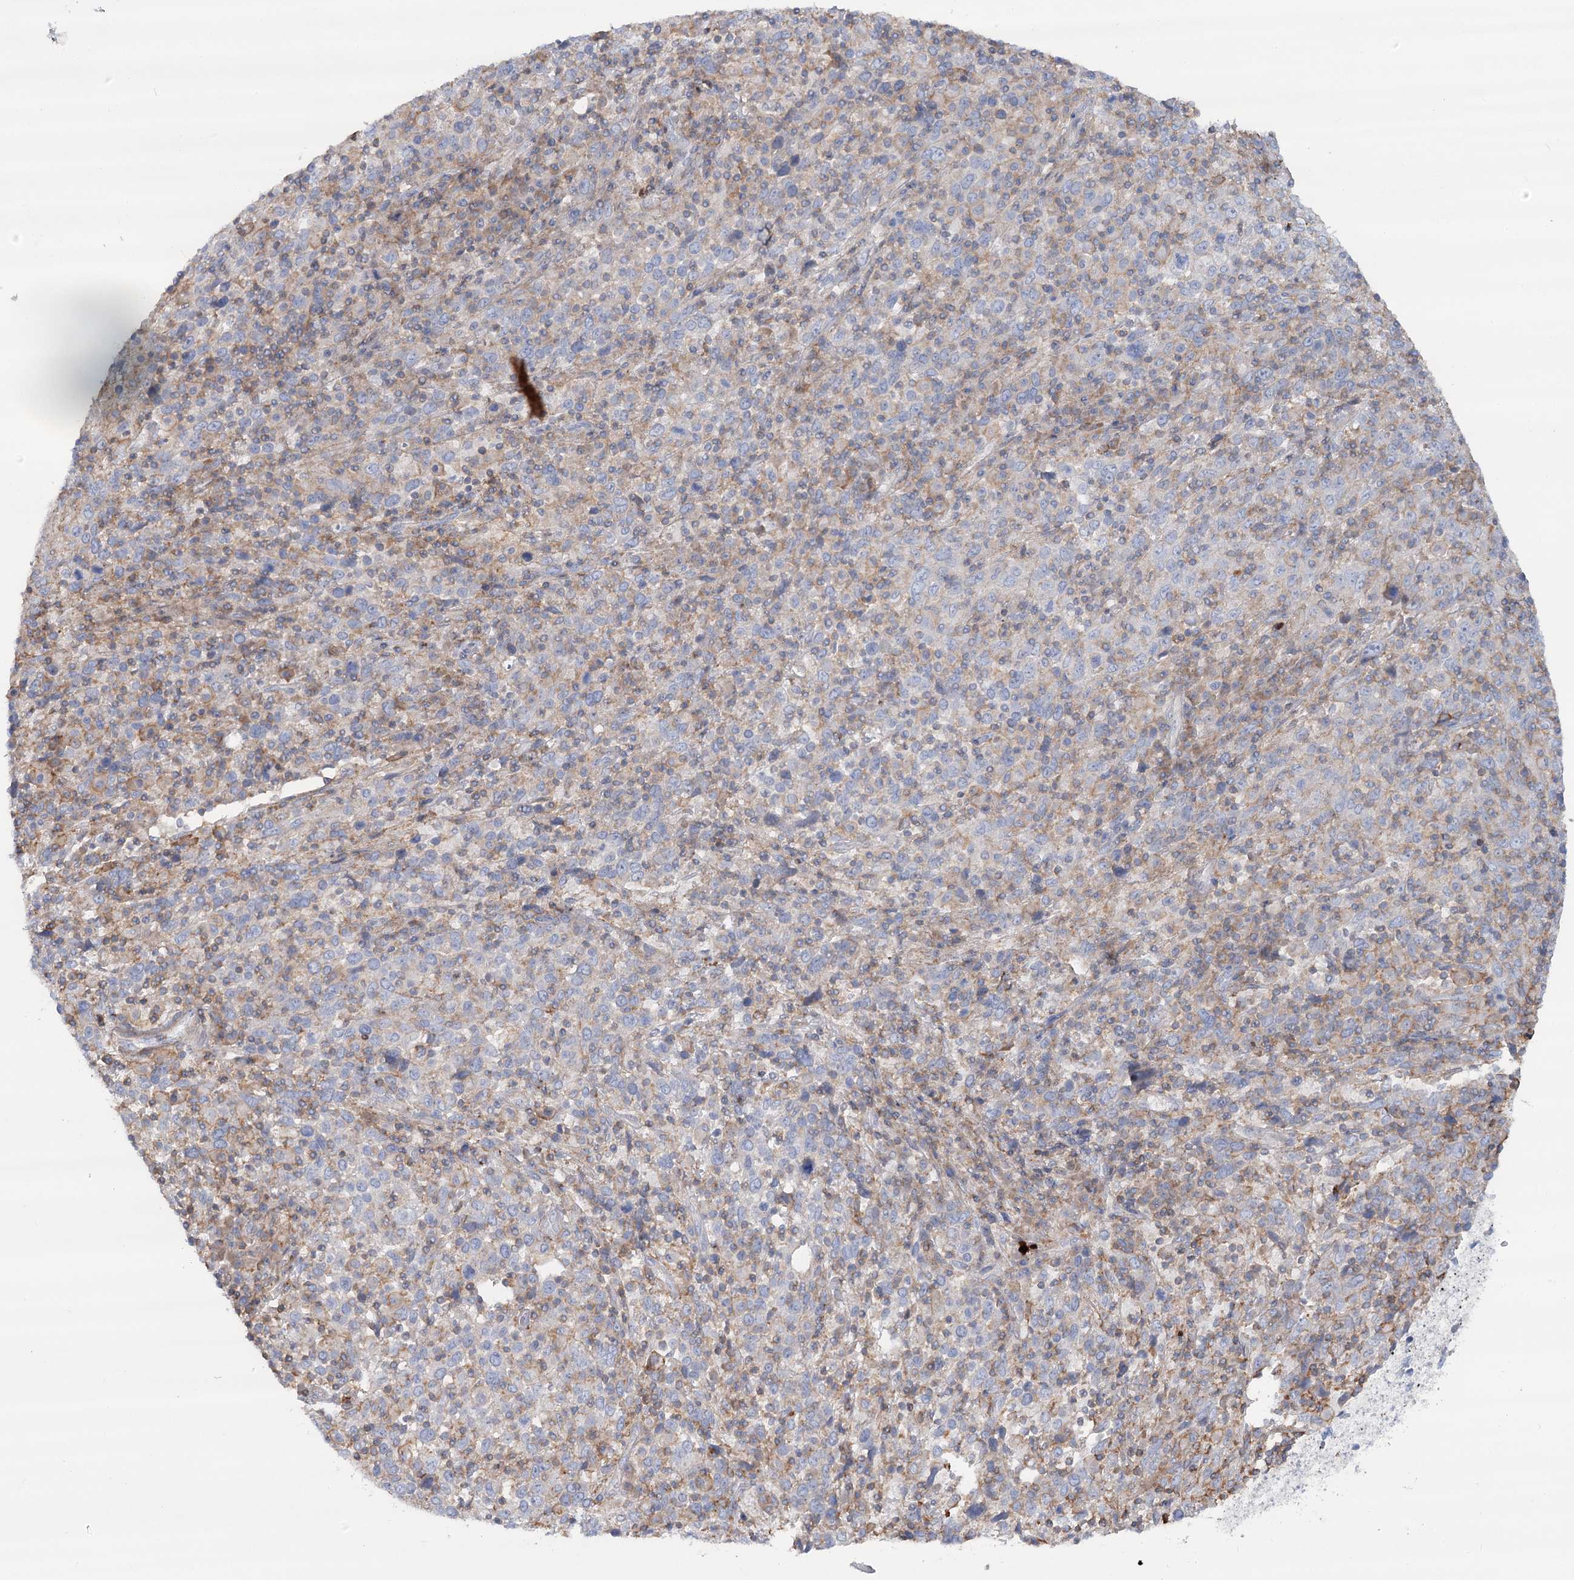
{"staining": {"intensity": "weak", "quantity": "<25%", "location": "cytoplasmic/membranous"}, "tissue": "cervical cancer", "cell_type": "Tumor cells", "image_type": "cancer", "snomed": [{"axis": "morphology", "description": "Squamous cell carcinoma, NOS"}, {"axis": "topography", "description": "Cervix"}], "caption": "The immunohistochemistry image has no significant expression in tumor cells of cervical cancer (squamous cell carcinoma) tissue.", "gene": "LARP1B", "patient": {"sex": "female", "age": 46}}